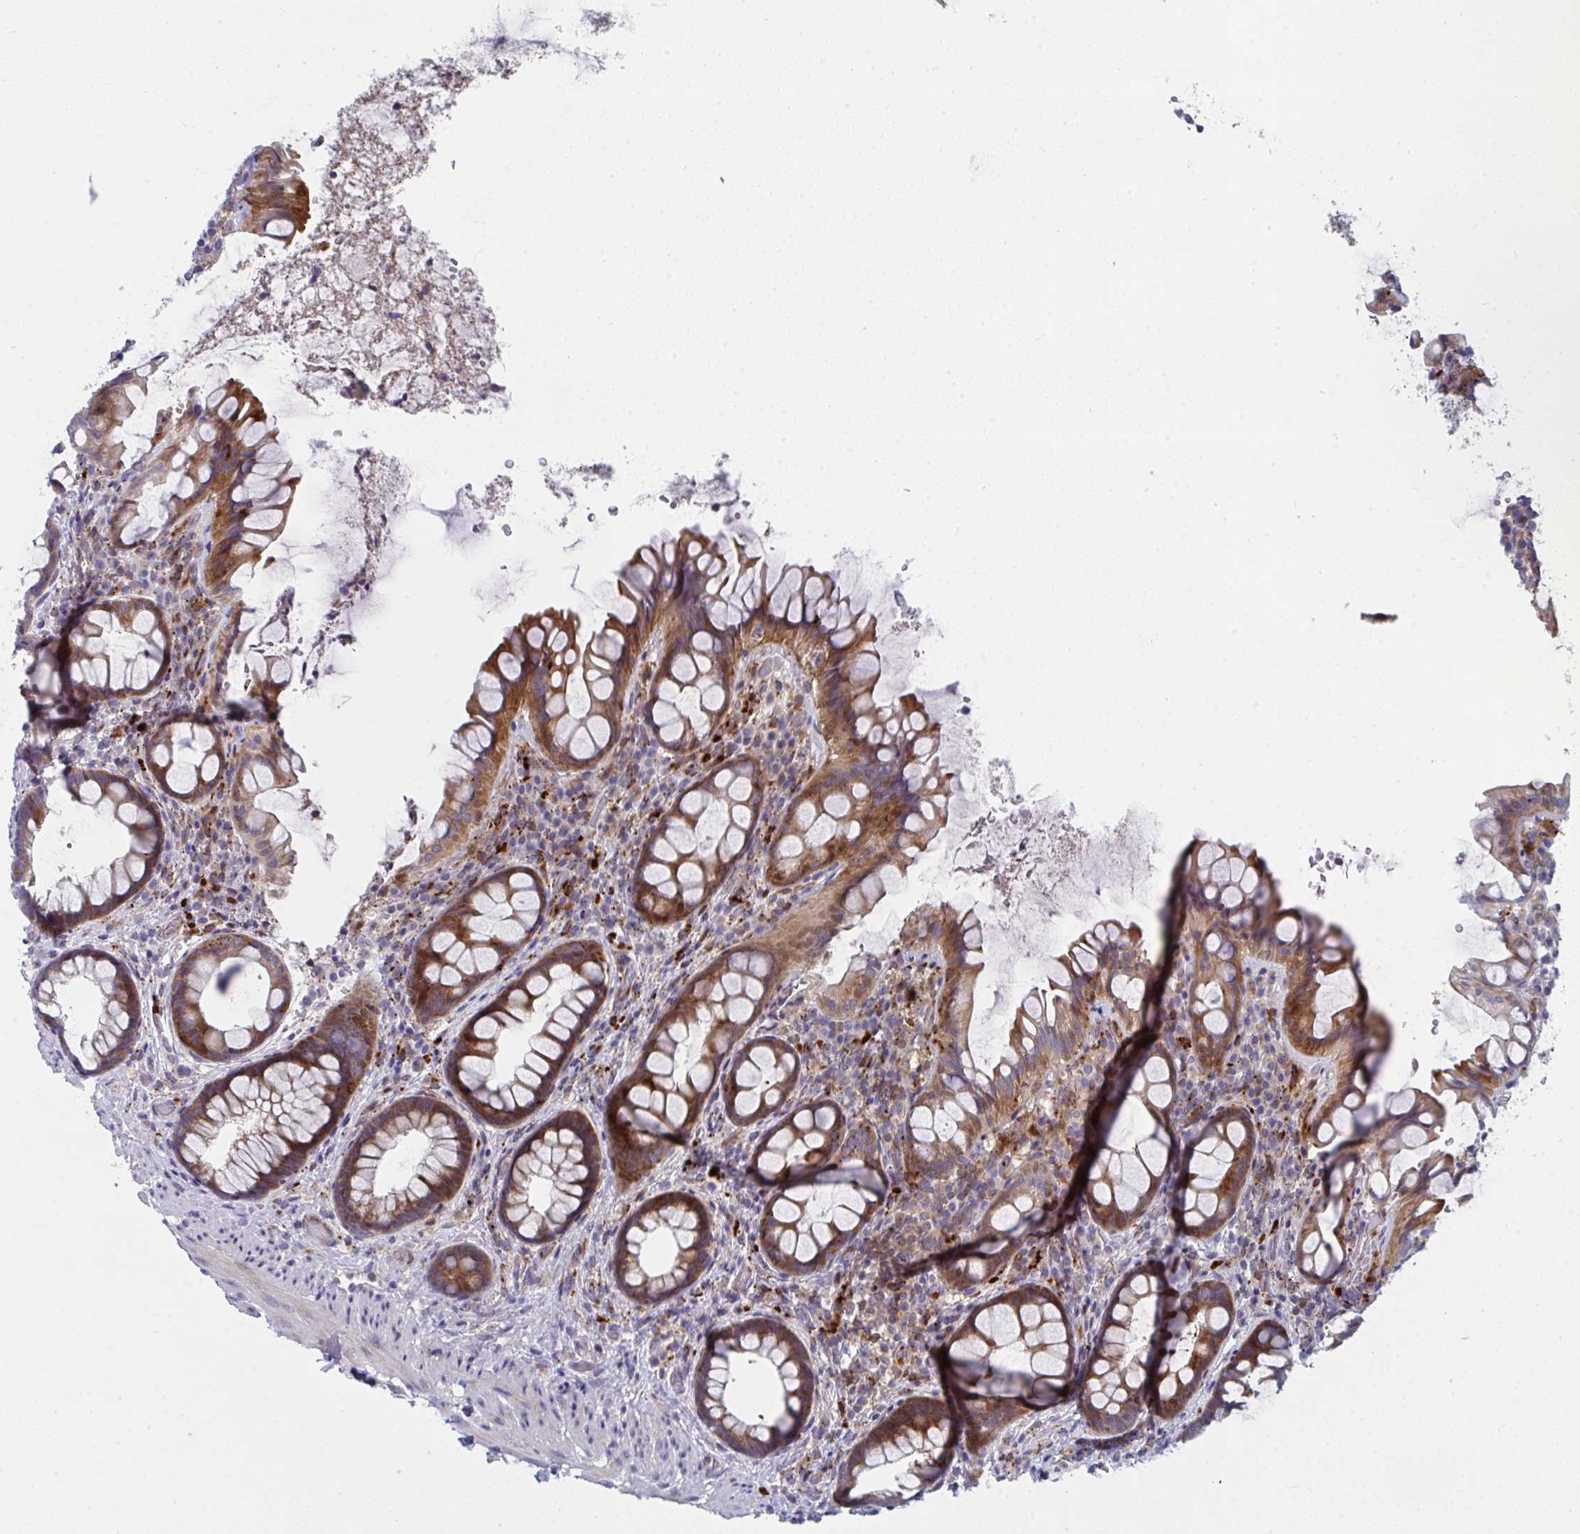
{"staining": {"intensity": "strong", "quantity": ">75%", "location": "cytoplasmic/membranous"}, "tissue": "rectum", "cell_type": "Glandular cells", "image_type": "normal", "snomed": [{"axis": "morphology", "description": "Normal tissue, NOS"}, {"axis": "topography", "description": "Rectum"}, {"axis": "topography", "description": "Peripheral nerve tissue"}], "caption": "The micrograph displays a brown stain indicating the presence of a protein in the cytoplasmic/membranous of glandular cells in rectum.", "gene": "AOC2", "patient": {"sex": "female", "age": 69}}